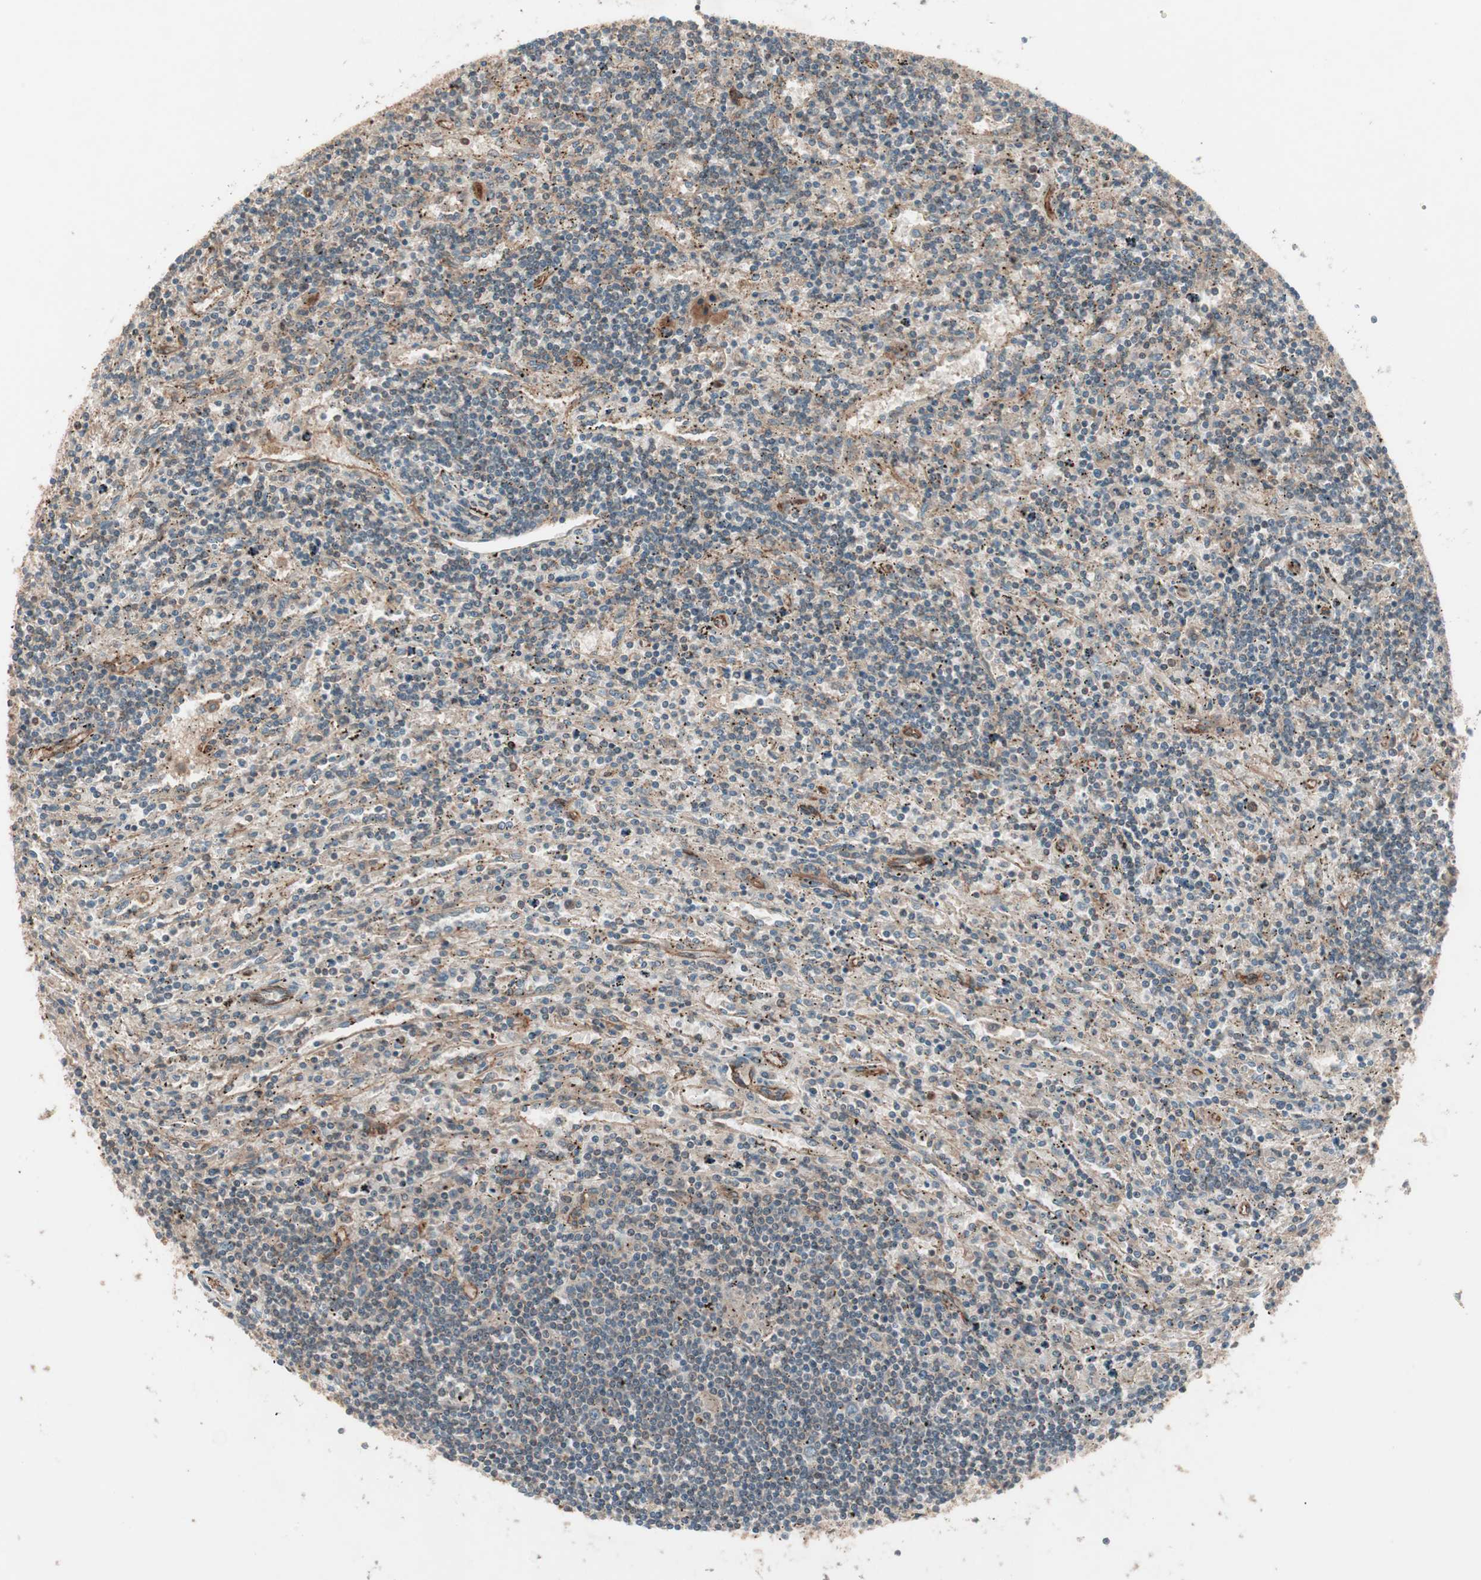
{"staining": {"intensity": "weak", "quantity": "25%-75%", "location": "cytoplasmic/membranous"}, "tissue": "lymphoma", "cell_type": "Tumor cells", "image_type": "cancer", "snomed": [{"axis": "morphology", "description": "Malignant lymphoma, non-Hodgkin's type, Low grade"}, {"axis": "topography", "description": "Spleen"}], "caption": "Lymphoma stained for a protein reveals weak cytoplasmic/membranous positivity in tumor cells.", "gene": "TFPI", "patient": {"sex": "male", "age": 76}}